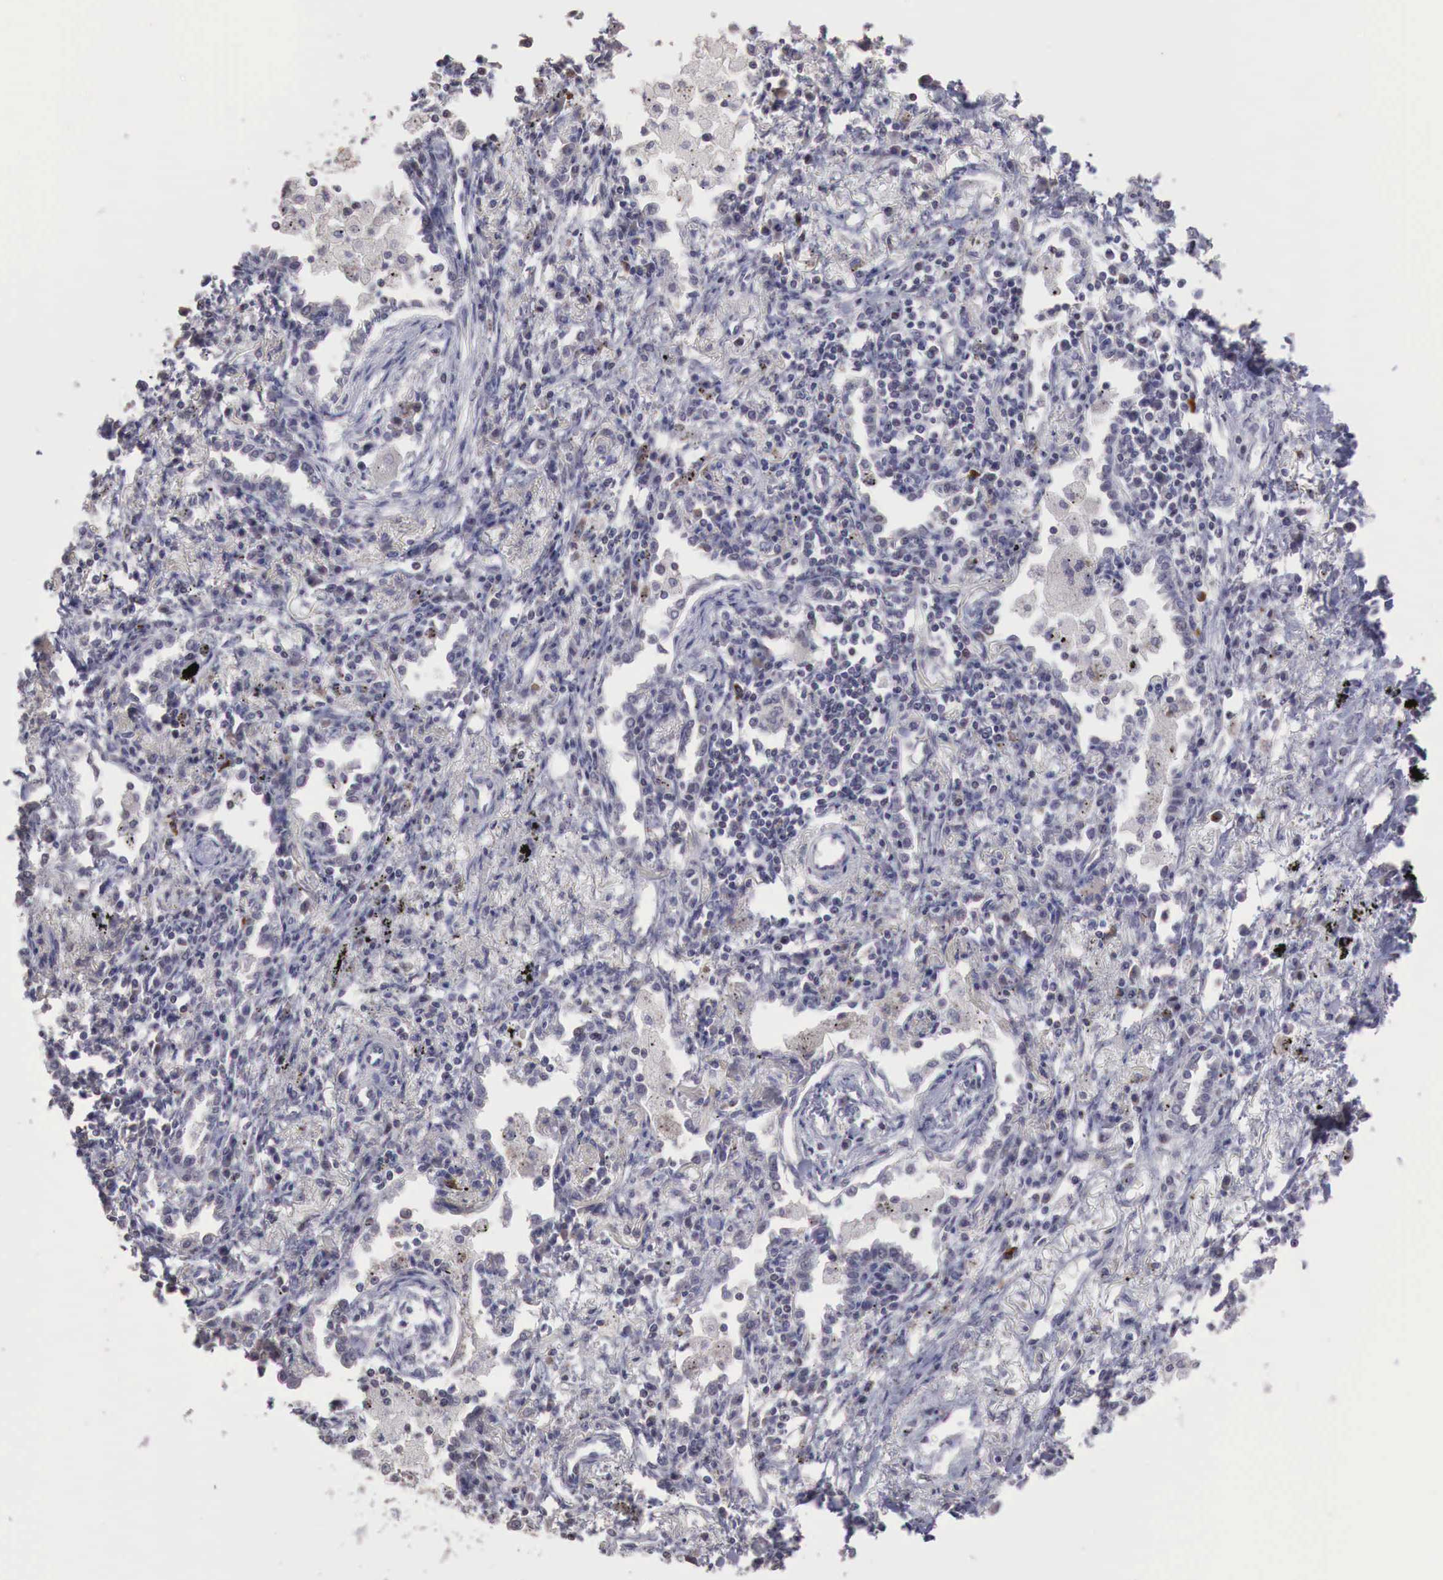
{"staining": {"intensity": "negative", "quantity": "none", "location": "none"}, "tissue": "lung cancer", "cell_type": "Tumor cells", "image_type": "cancer", "snomed": [{"axis": "morphology", "description": "Adenocarcinoma, NOS"}, {"axis": "topography", "description": "Lung"}], "caption": "This is an immunohistochemistry histopathology image of lung cancer (adenocarcinoma). There is no staining in tumor cells.", "gene": "TBC1D9", "patient": {"sex": "male", "age": 60}}